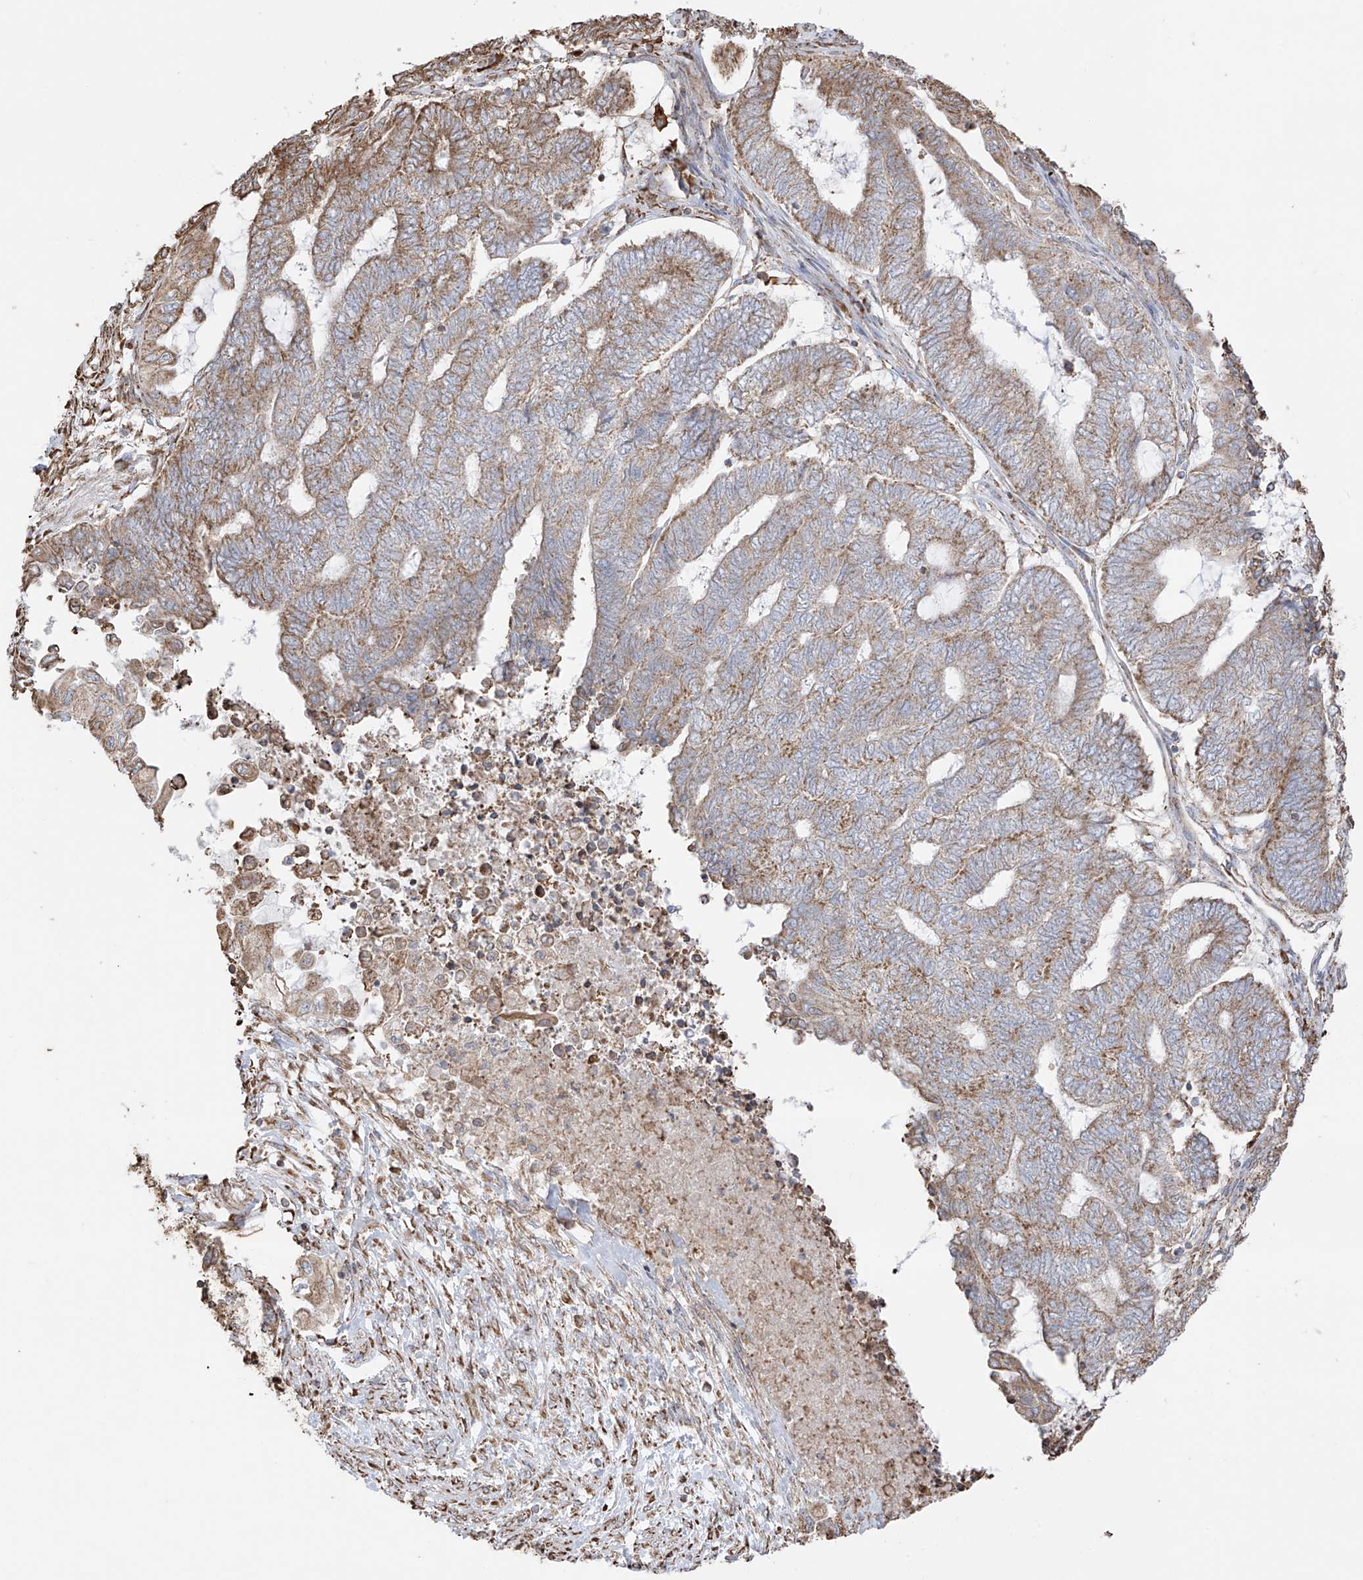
{"staining": {"intensity": "moderate", "quantity": ">75%", "location": "cytoplasmic/membranous"}, "tissue": "endometrial cancer", "cell_type": "Tumor cells", "image_type": "cancer", "snomed": [{"axis": "morphology", "description": "Adenocarcinoma, NOS"}, {"axis": "topography", "description": "Uterus"}, {"axis": "topography", "description": "Endometrium"}], "caption": "Adenocarcinoma (endometrial) tissue demonstrates moderate cytoplasmic/membranous expression in approximately >75% of tumor cells, visualized by immunohistochemistry. The protein of interest is stained brown, and the nuclei are stained in blue (DAB IHC with brightfield microscopy, high magnification).", "gene": "XKR3", "patient": {"sex": "female", "age": 70}}